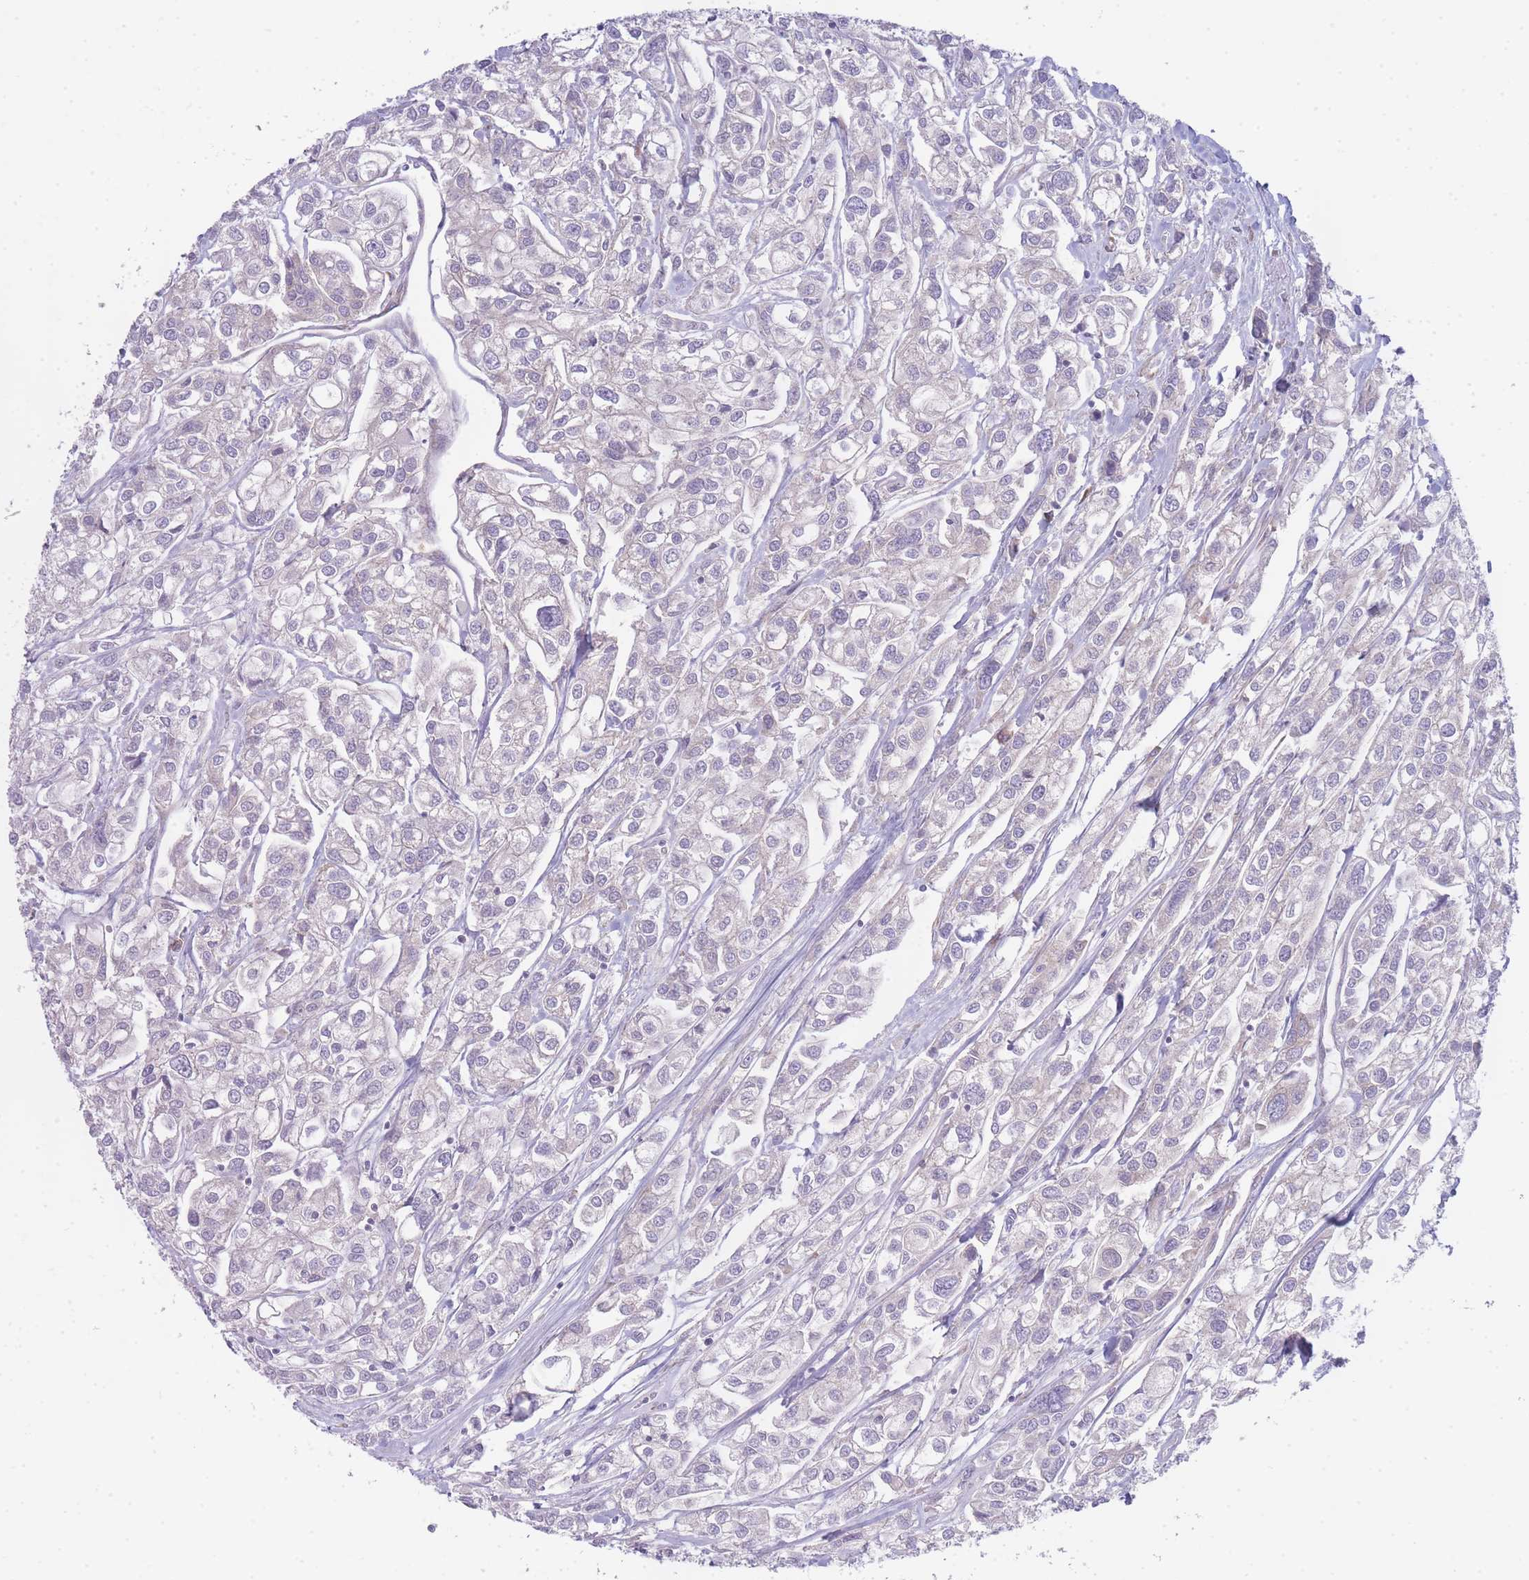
{"staining": {"intensity": "negative", "quantity": "none", "location": "none"}, "tissue": "urothelial cancer", "cell_type": "Tumor cells", "image_type": "cancer", "snomed": [{"axis": "morphology", "description": "Urothelial carcinoma, High grade"}, {"axis": "topography", "description": "Urinary bladder"}], "caption": "Urothelial cancer was stained to show a protein in brown. There is no significant expression in tumor cells.", "gene": "OR5L2", "patient": {"sex": "male", "age": 67}}